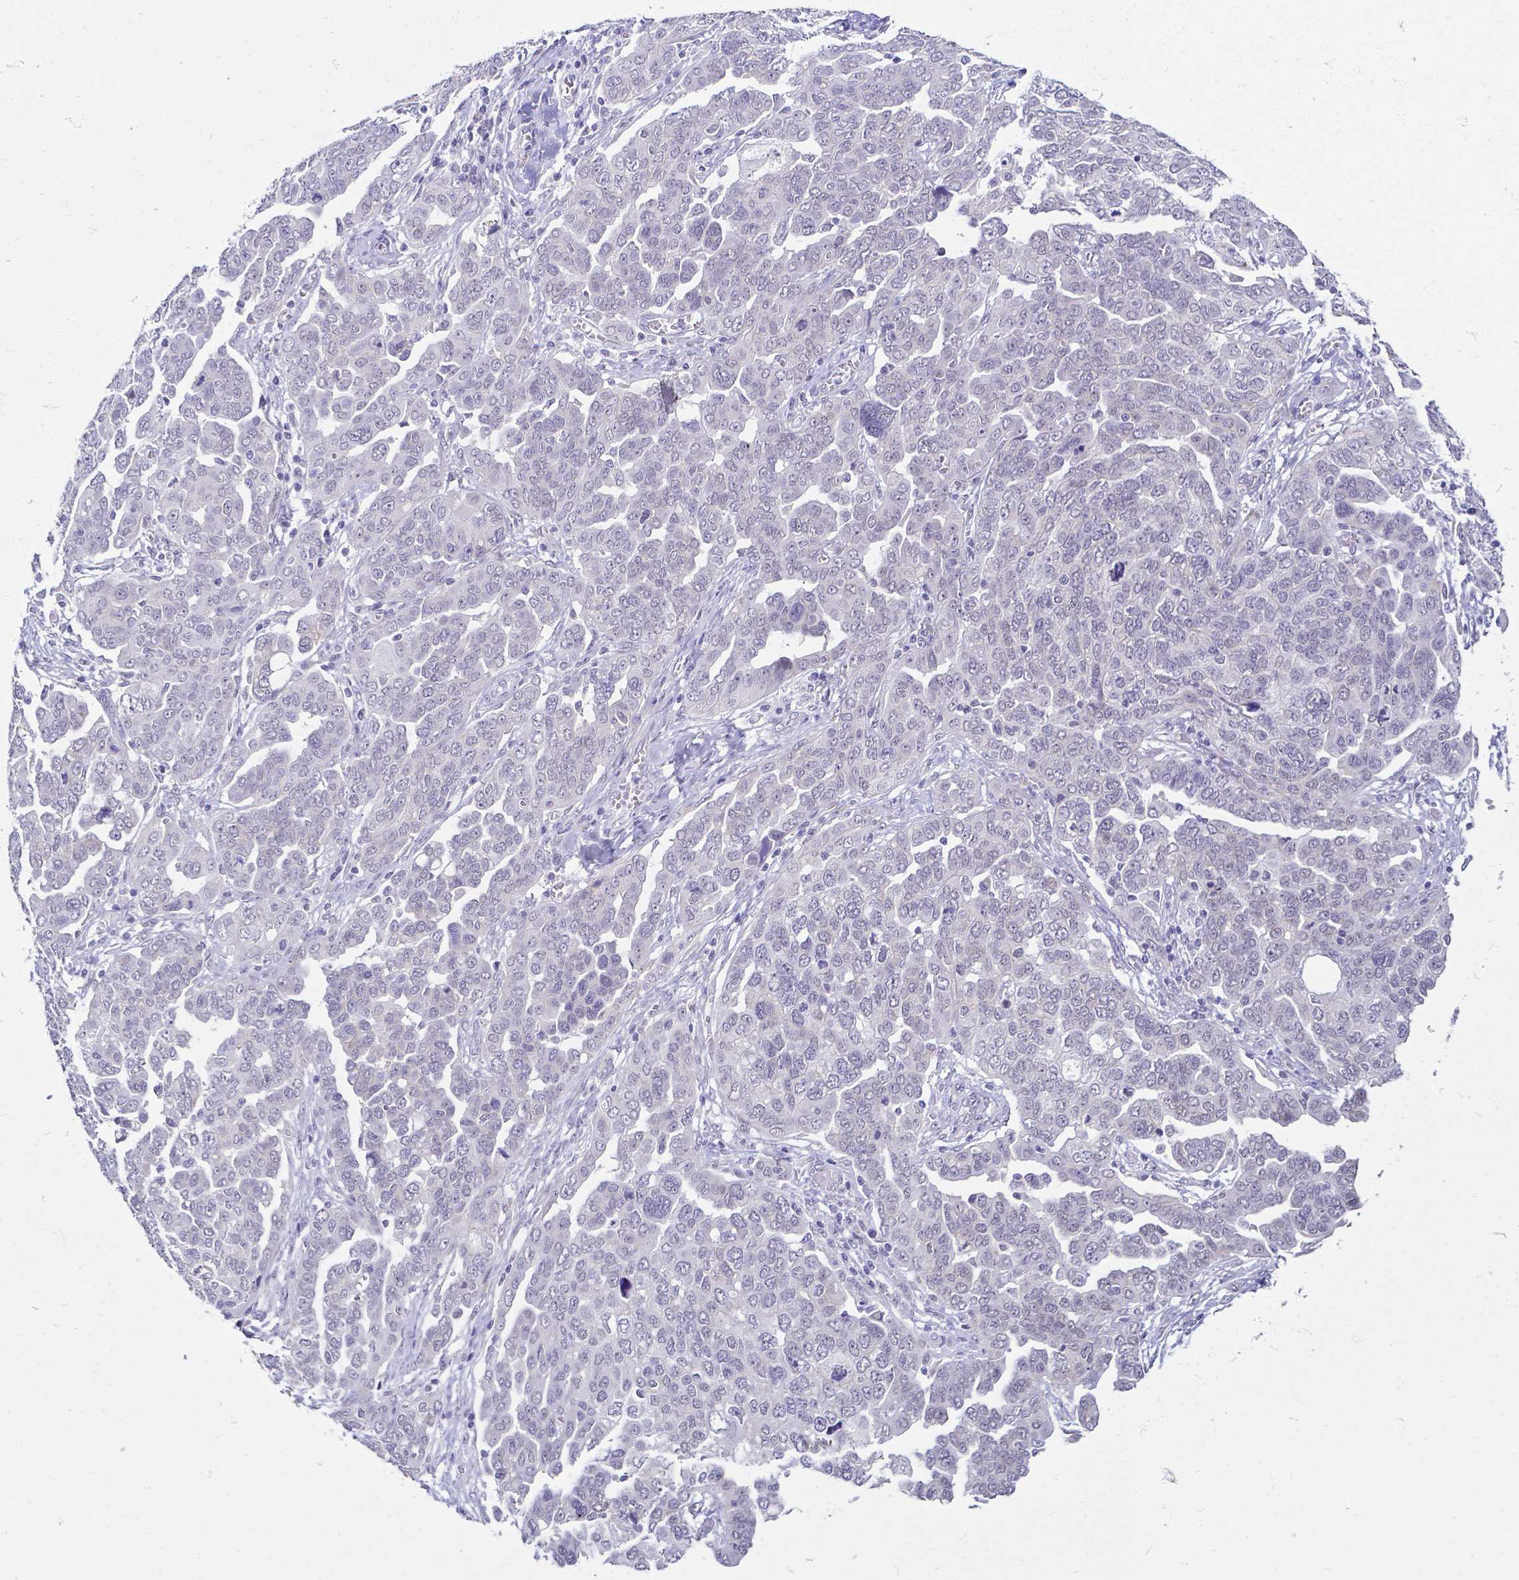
{"staining": {"intensity": "negative", "quantity": "none", "location": "none"}, "tissue": "ovarian cancer", "cell_type": "Tumor cells", "image_type": "cancer", "snomed": [{"axis": "morphology", "description": "Cystadenocarcinoma, serous, NOS"}, {"axis": "topography", "description": "Ovary"}], "caption": "This is a image of IHC staining of ovarian serous cystadenocarcinoma, which shows no staining in tumor cells.", "gene": "FAM83G", "patient": {"sex": "female", "age": 59}}